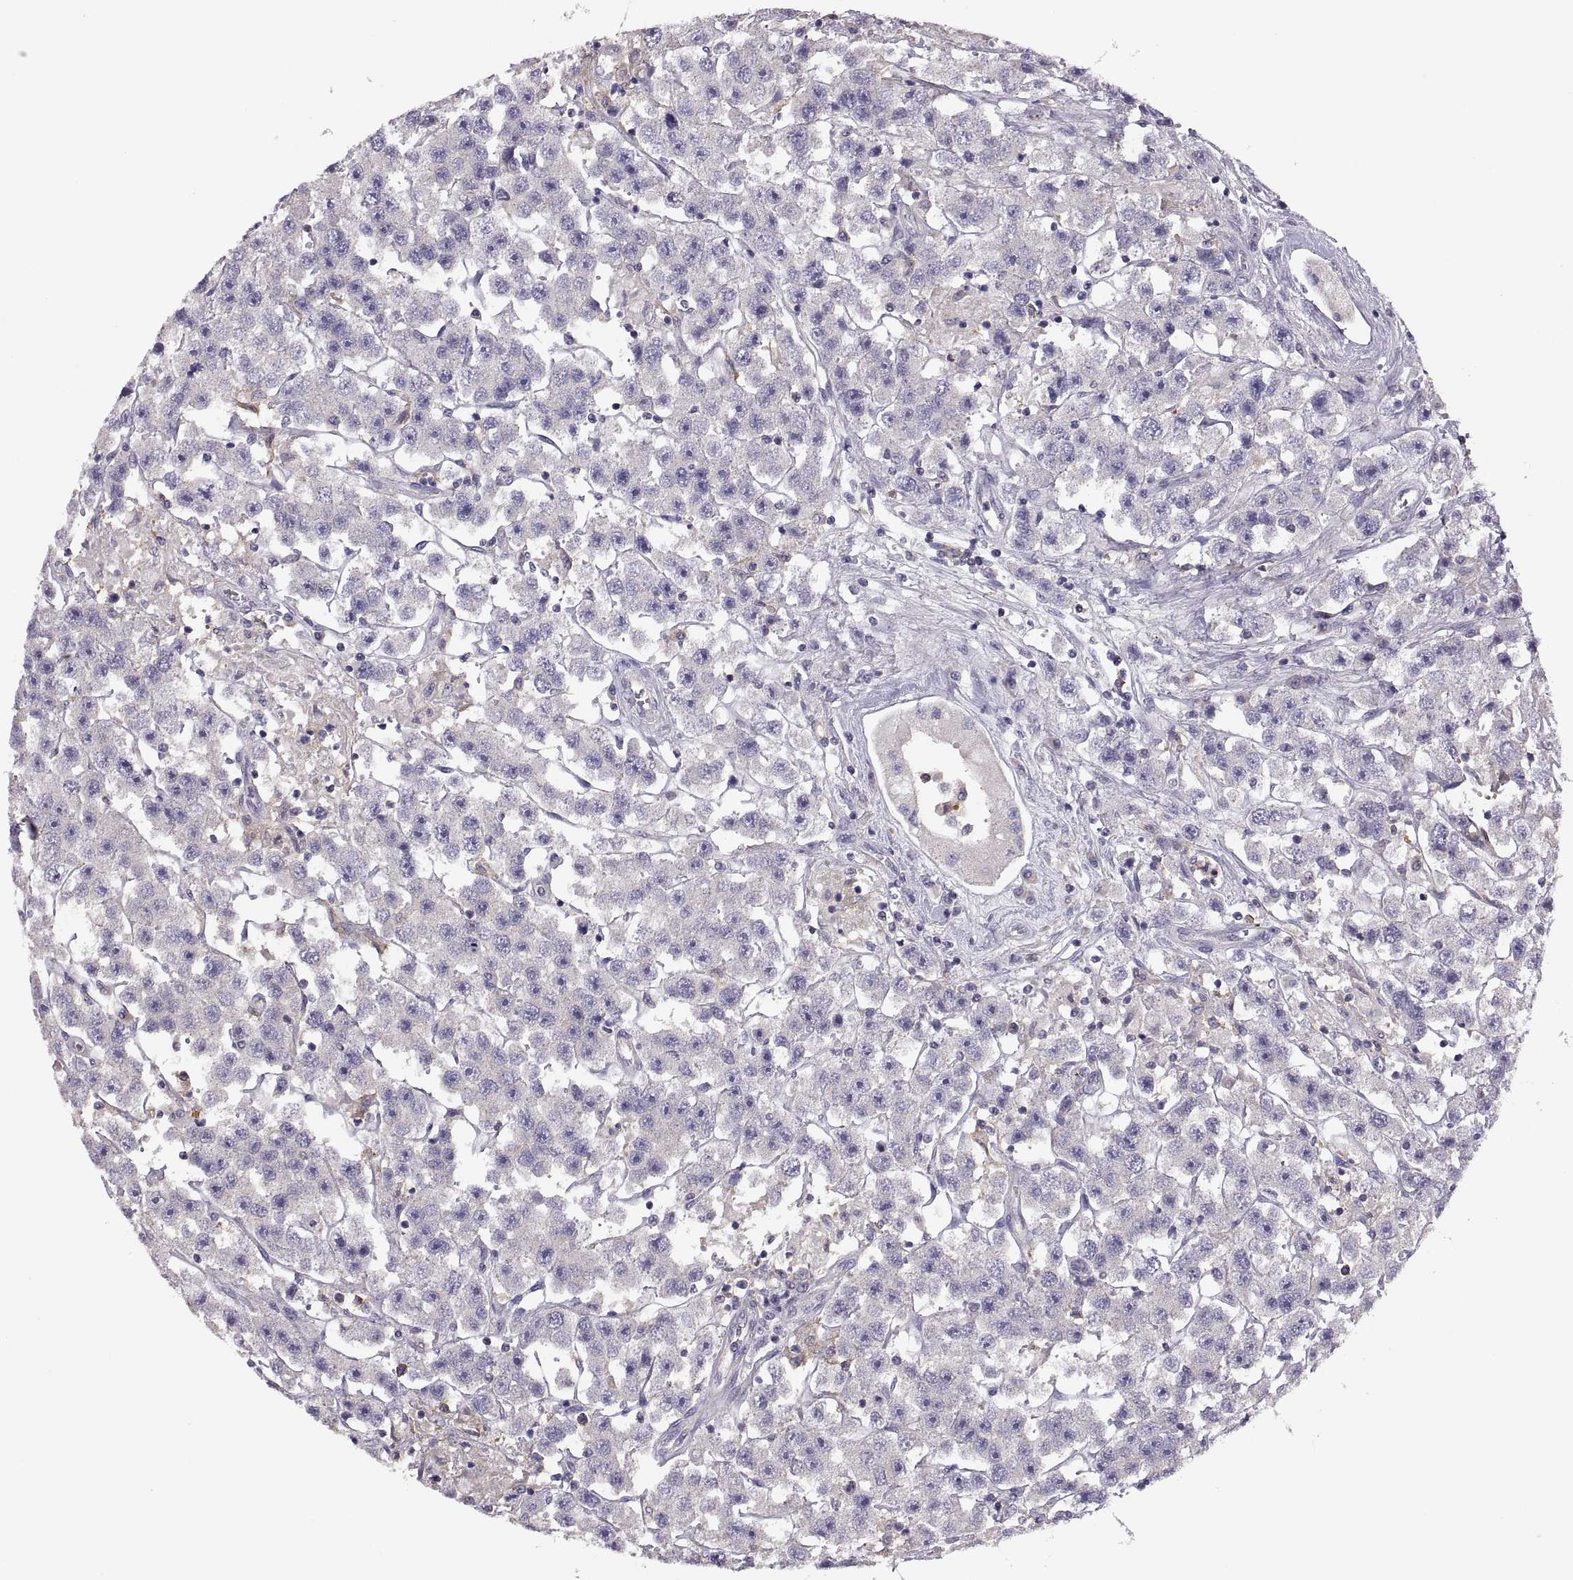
{"staining": {"intensity": "negative", "quantity": "none", "location": "none"}, "tissue": "testis cancer", "cell_type": "Tumor cells", "image_type": "cancer", "snomed": [{"axis": "morphology", "description": "Seminoma, NOS"}, {"axis": "topography", "description": "Testis"}], "caption": "A high-resolution micrograph shows IHC staining of testis cancer, which demonstrates no significant positivity in tumor cells. The staining was performed using DAB (3,3'-diaminobenzidine) to visualize the protein expression in brown, while the nuclei were stained in blue with hematoxylin (Magnification: 20x).", "gene": "SPATA32", "patient": {"sex": "male", "age": 45}}